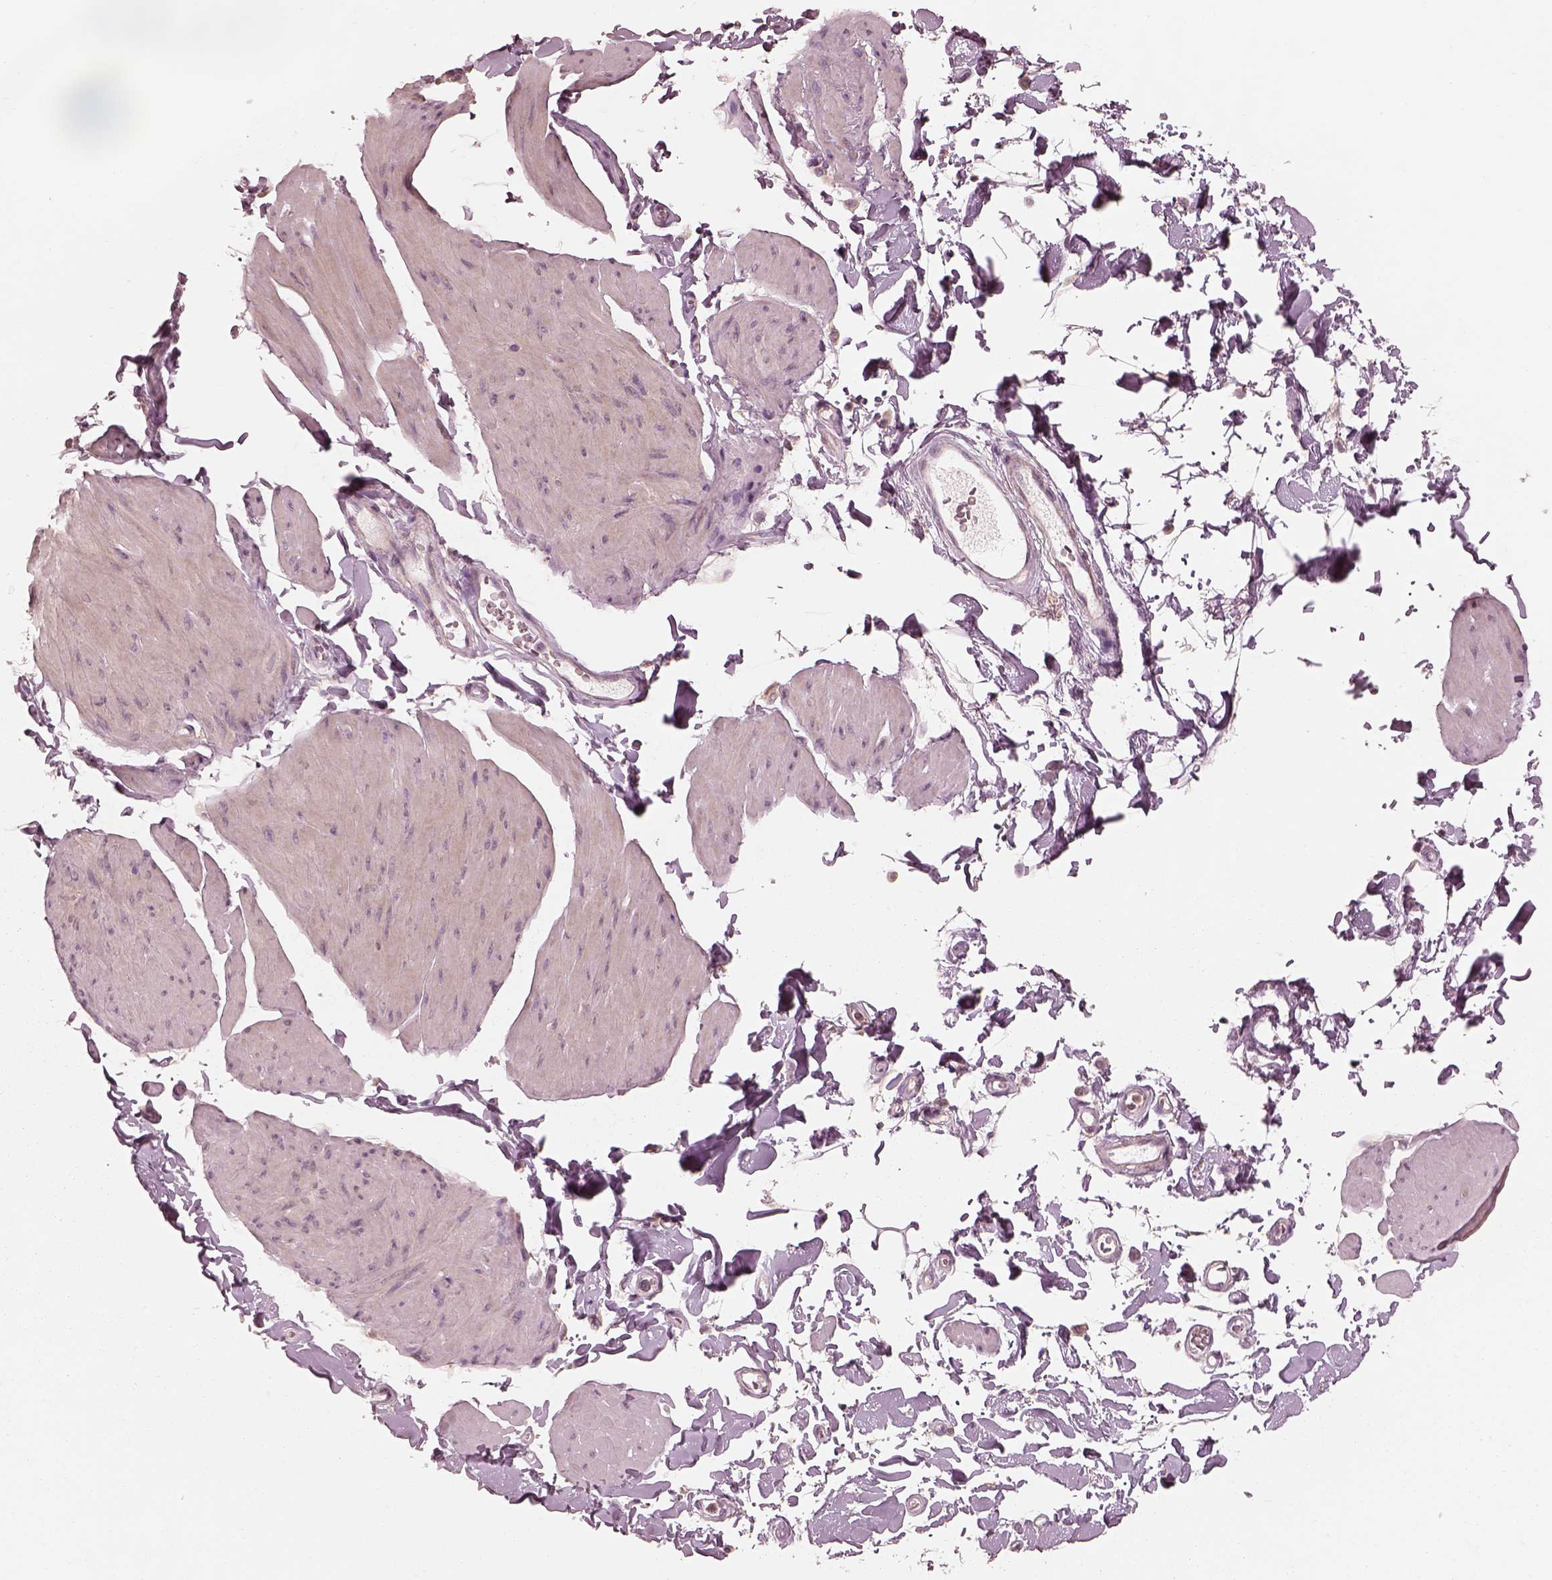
{"staining": {"intensity": "negative", "quantity": "none", "location": "none"}, "tissue": "smooth muscle", "cell_type": "Smooth muscle cells", "image_type": "normal", "snomed": [{"axis": "morphology", "description": "Normal tissue, NOS"}, {"axis": "topography", "description": "Adipose tissue"}, {"axis": "topography", "description": "Smooth muscle"}, {"axis": "topography", "description": "Peripheral nerve tissue"}], "caption": "High power microscopy image of an immunohistochemistry (IHC) photomicrograph of benign smooth muscle, revealing no significant positivity in smooth muscle cells.", "gene": "PRKACG", "patient": {"sex": "male", "age": 83}}